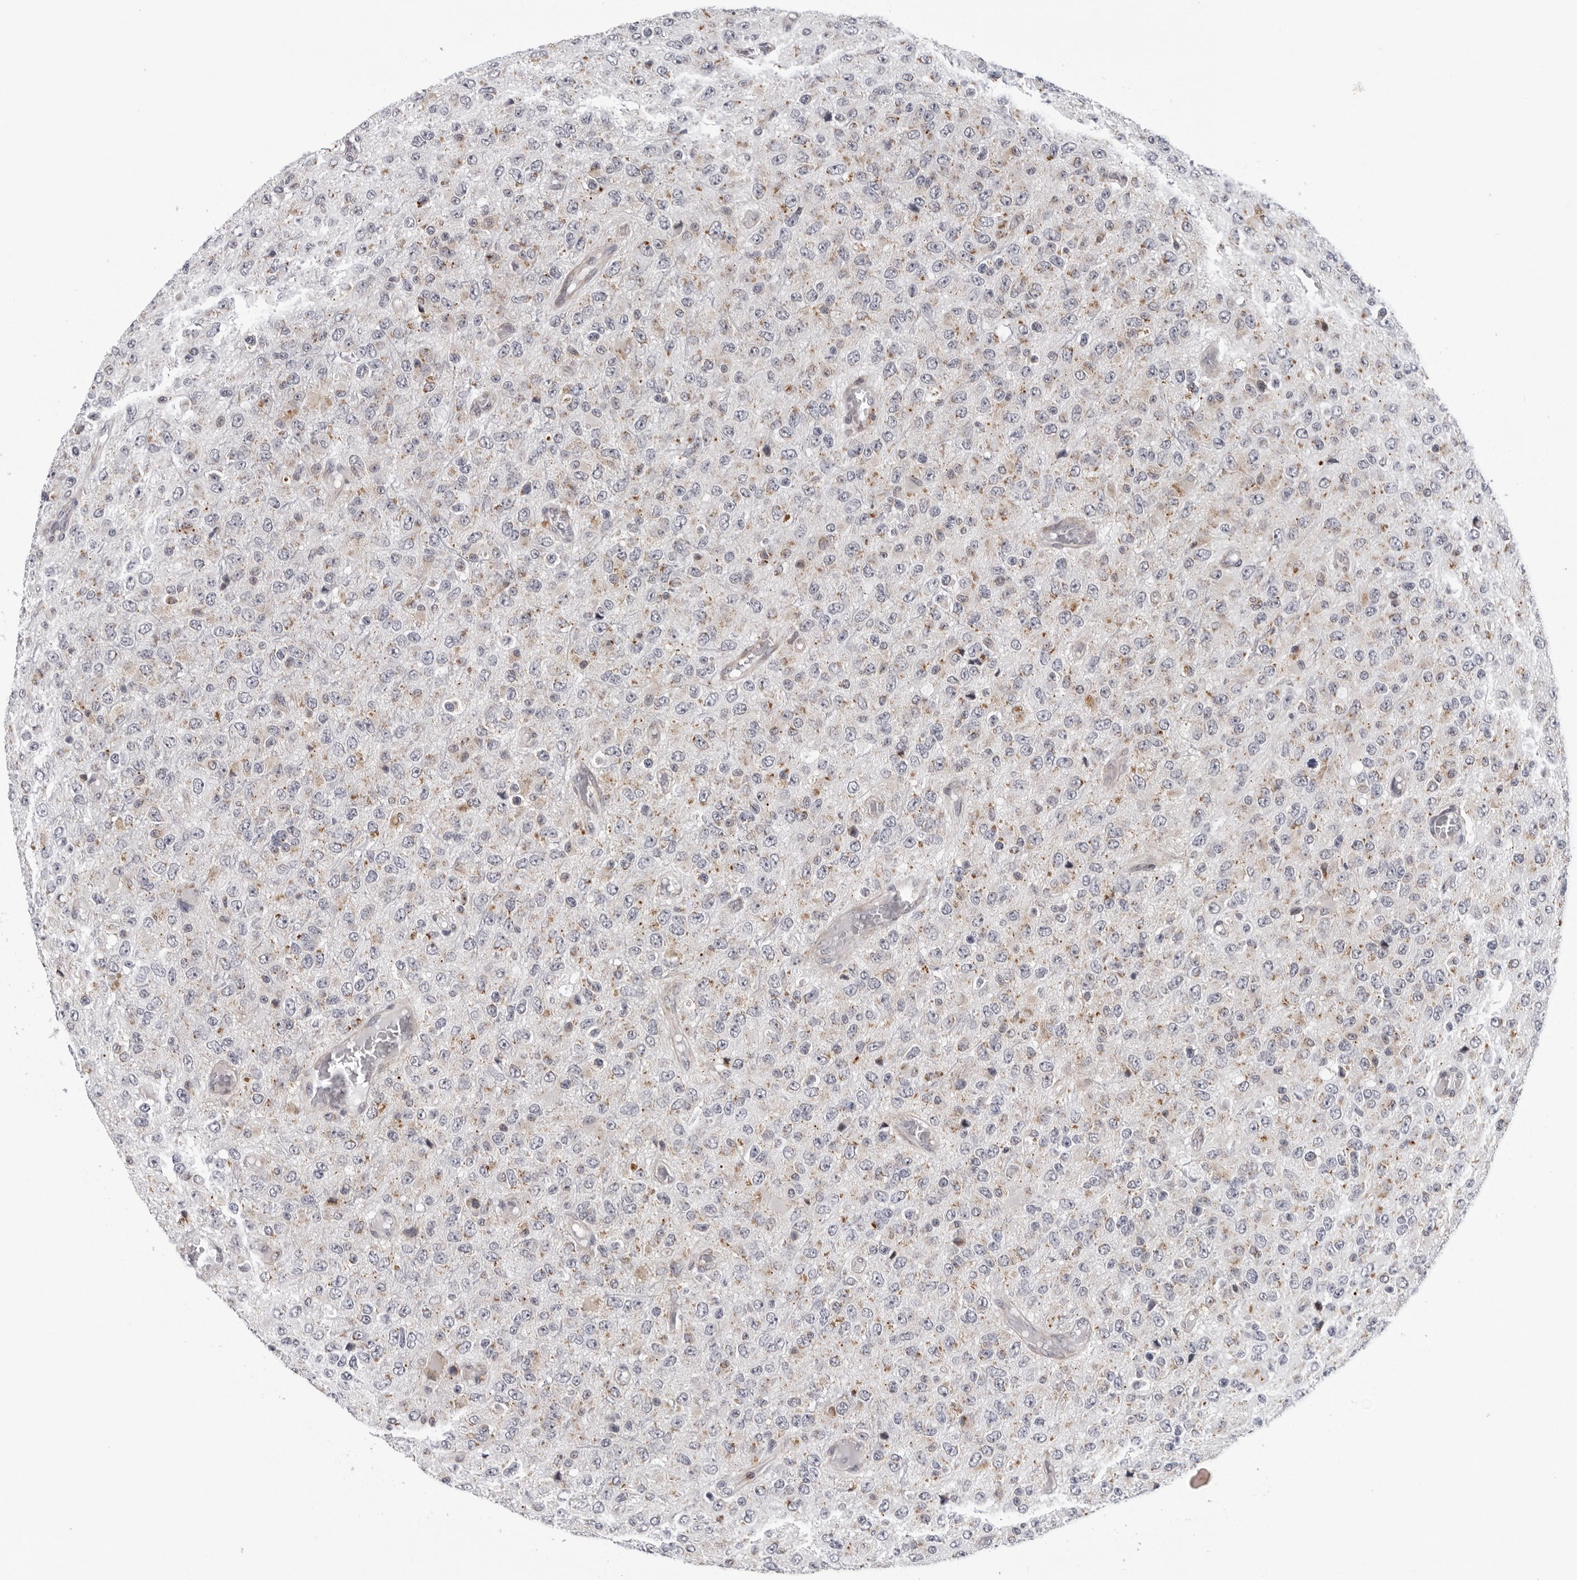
{"staining": {"intensity": "moderate", "quantity": "<25%", "location": "cytoplasmic/membranous"}, "tissue": "glioma", "cell_type": "Tumor cells", "image_type": "cancer", "snomed": [{"axis": "morphology", "description": "Glioma, malignant, High grade"}, {"axis": "topography", "description": "pancreas cauda"}], "caption": "This photomicrograph demonstrates IHC staining of glioma, with low moderate cytoplasmic/membranous staining in approximately <25% of tumor cells.", "gene": "CPT2", "patient": {"sex": "male", "age": 60}}